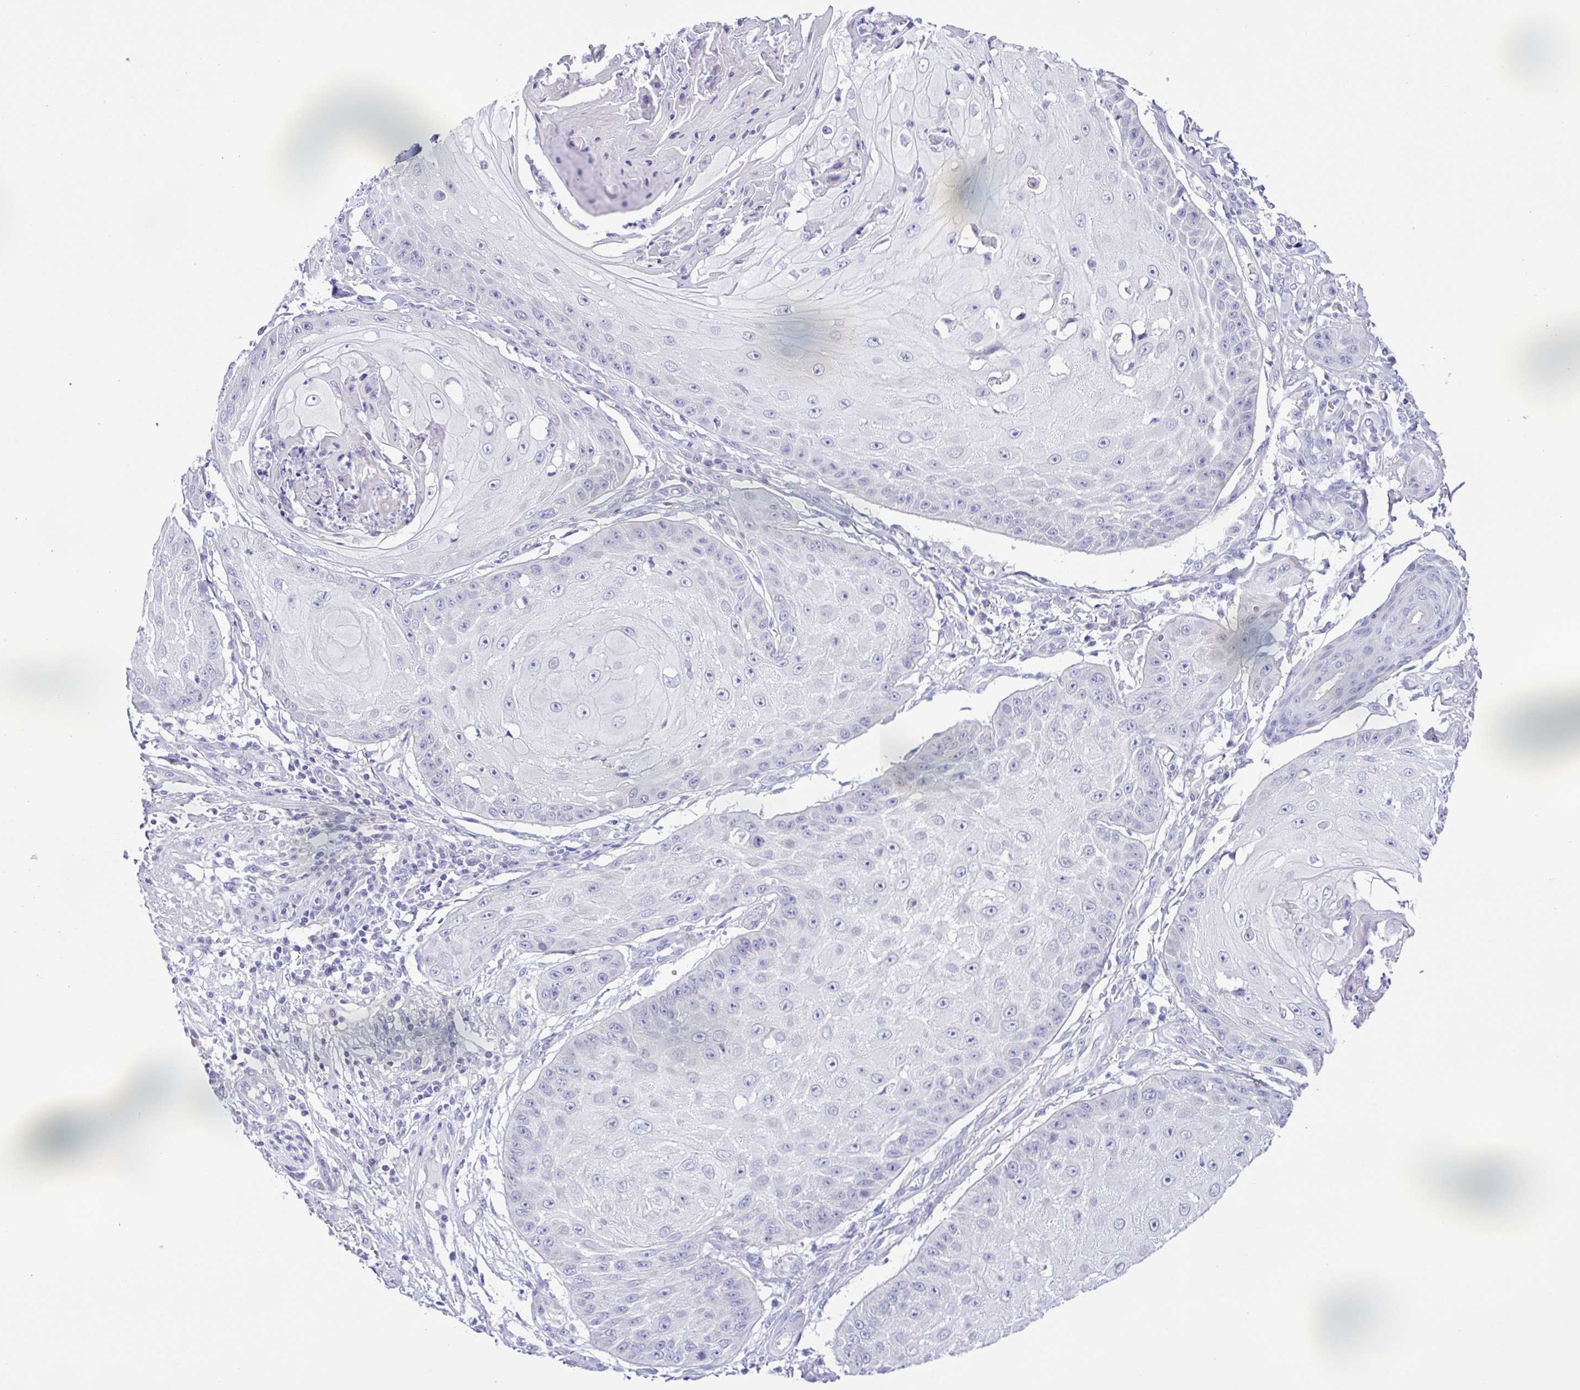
{"staining": {"intensity": "negative", "quantity": "none", "location": "none"}, "tissue": "skin cancer", "cell_type": "Tumor cells", "image_type": "cancer", "snomed": [{"axis": "morphology", "description": "Squamous cell carcinoma, NOS"}, {"axis": "topography", "description": "Skin"}], "caption": "DAB (3,3'-diaminobenzidine) immunohistochemical staining of squamous cell carcinoma (skin) exhibits no significant positivity in tumor cells.", "gene": "CD72", "patient": {"sex": "male", "age": 70}}